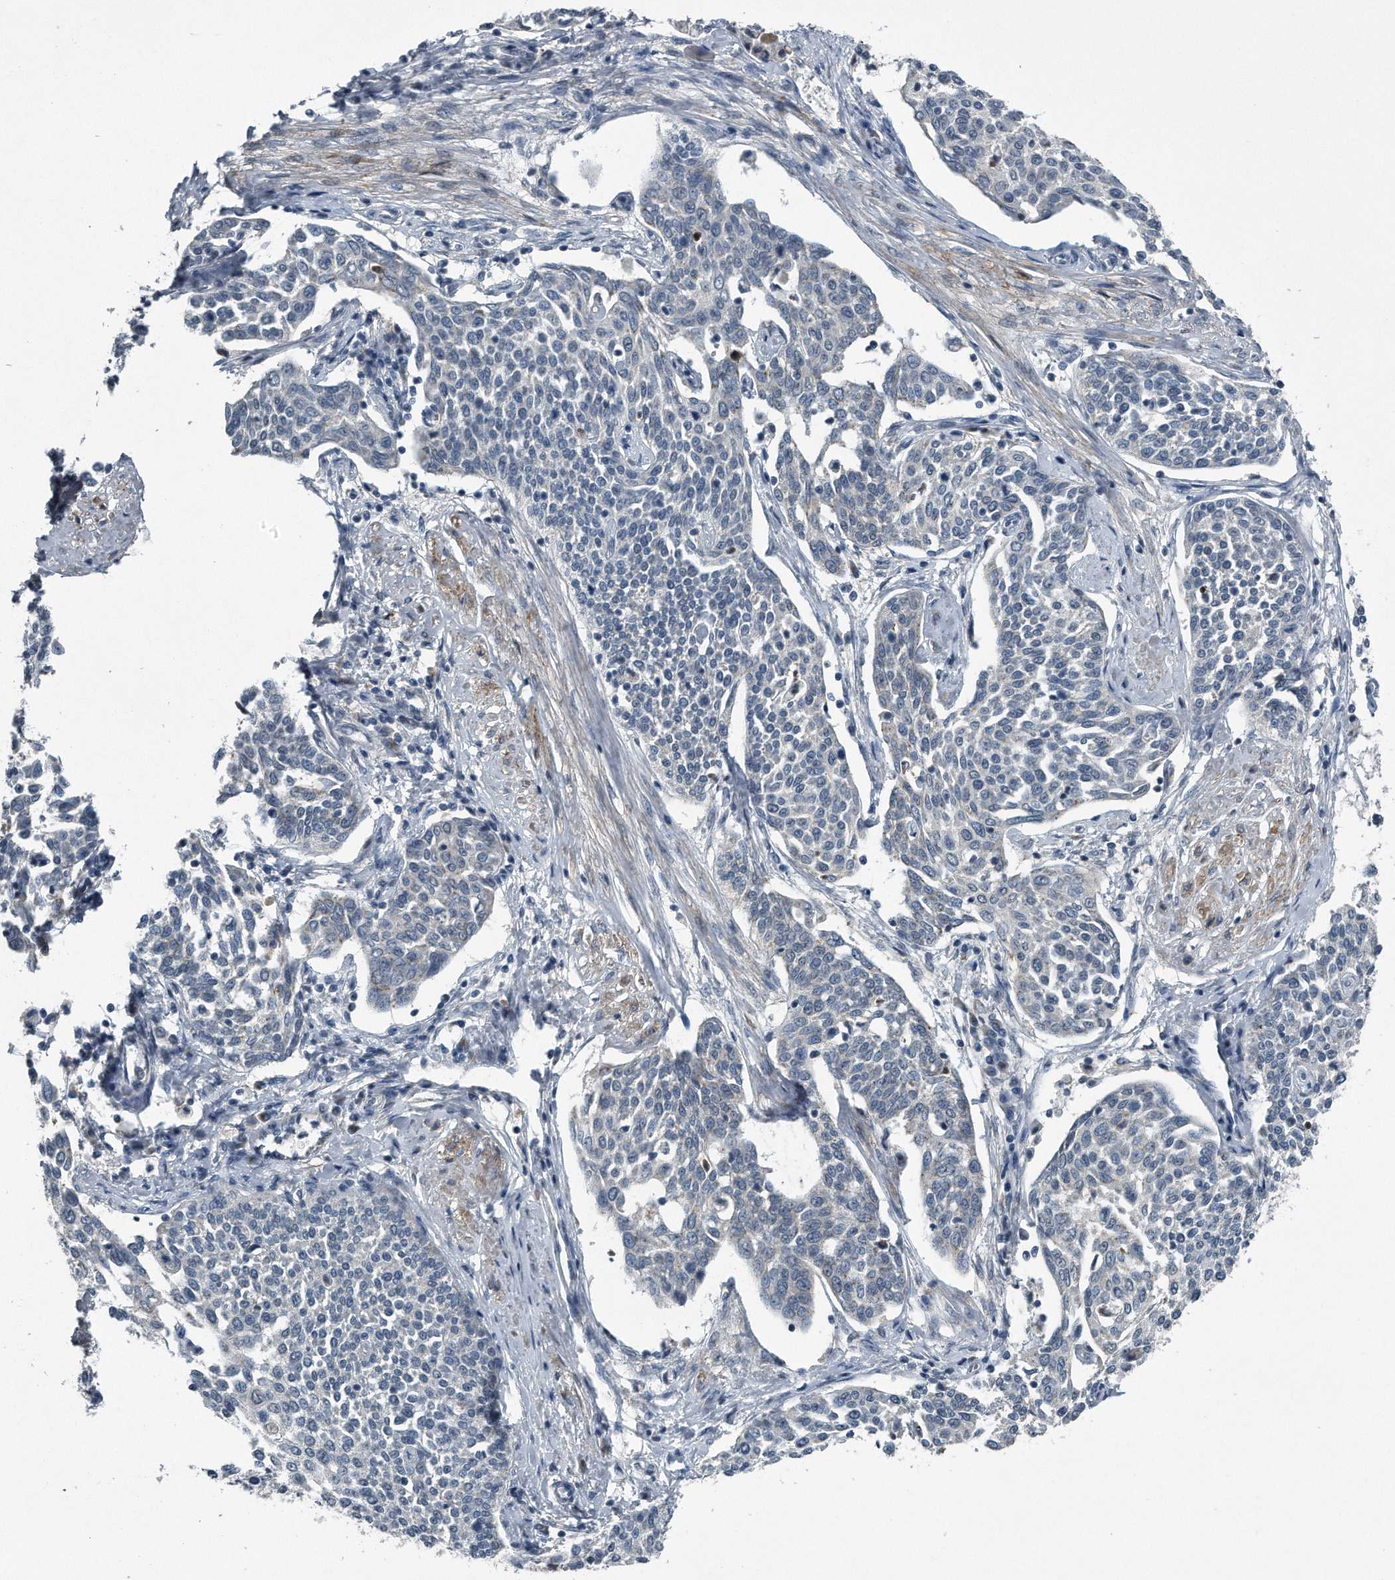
{"staining": {"intensity": "negative", "quantity": "none", "location": "none"}, "tissue": "cervical cancer", "cell_type": "Tumor cells", "image_type": "cancer", "snomed": [{"axis": "morphology", "description": "Squamous cell carcinoma, NOS"}, {"axis": "topography", "description": "Cervix"}], "caption": "Tumor cells show no significant expression in cervical cancer.", "gene": "LYRM4", "patient": {"sex": "female", "age": 34}}